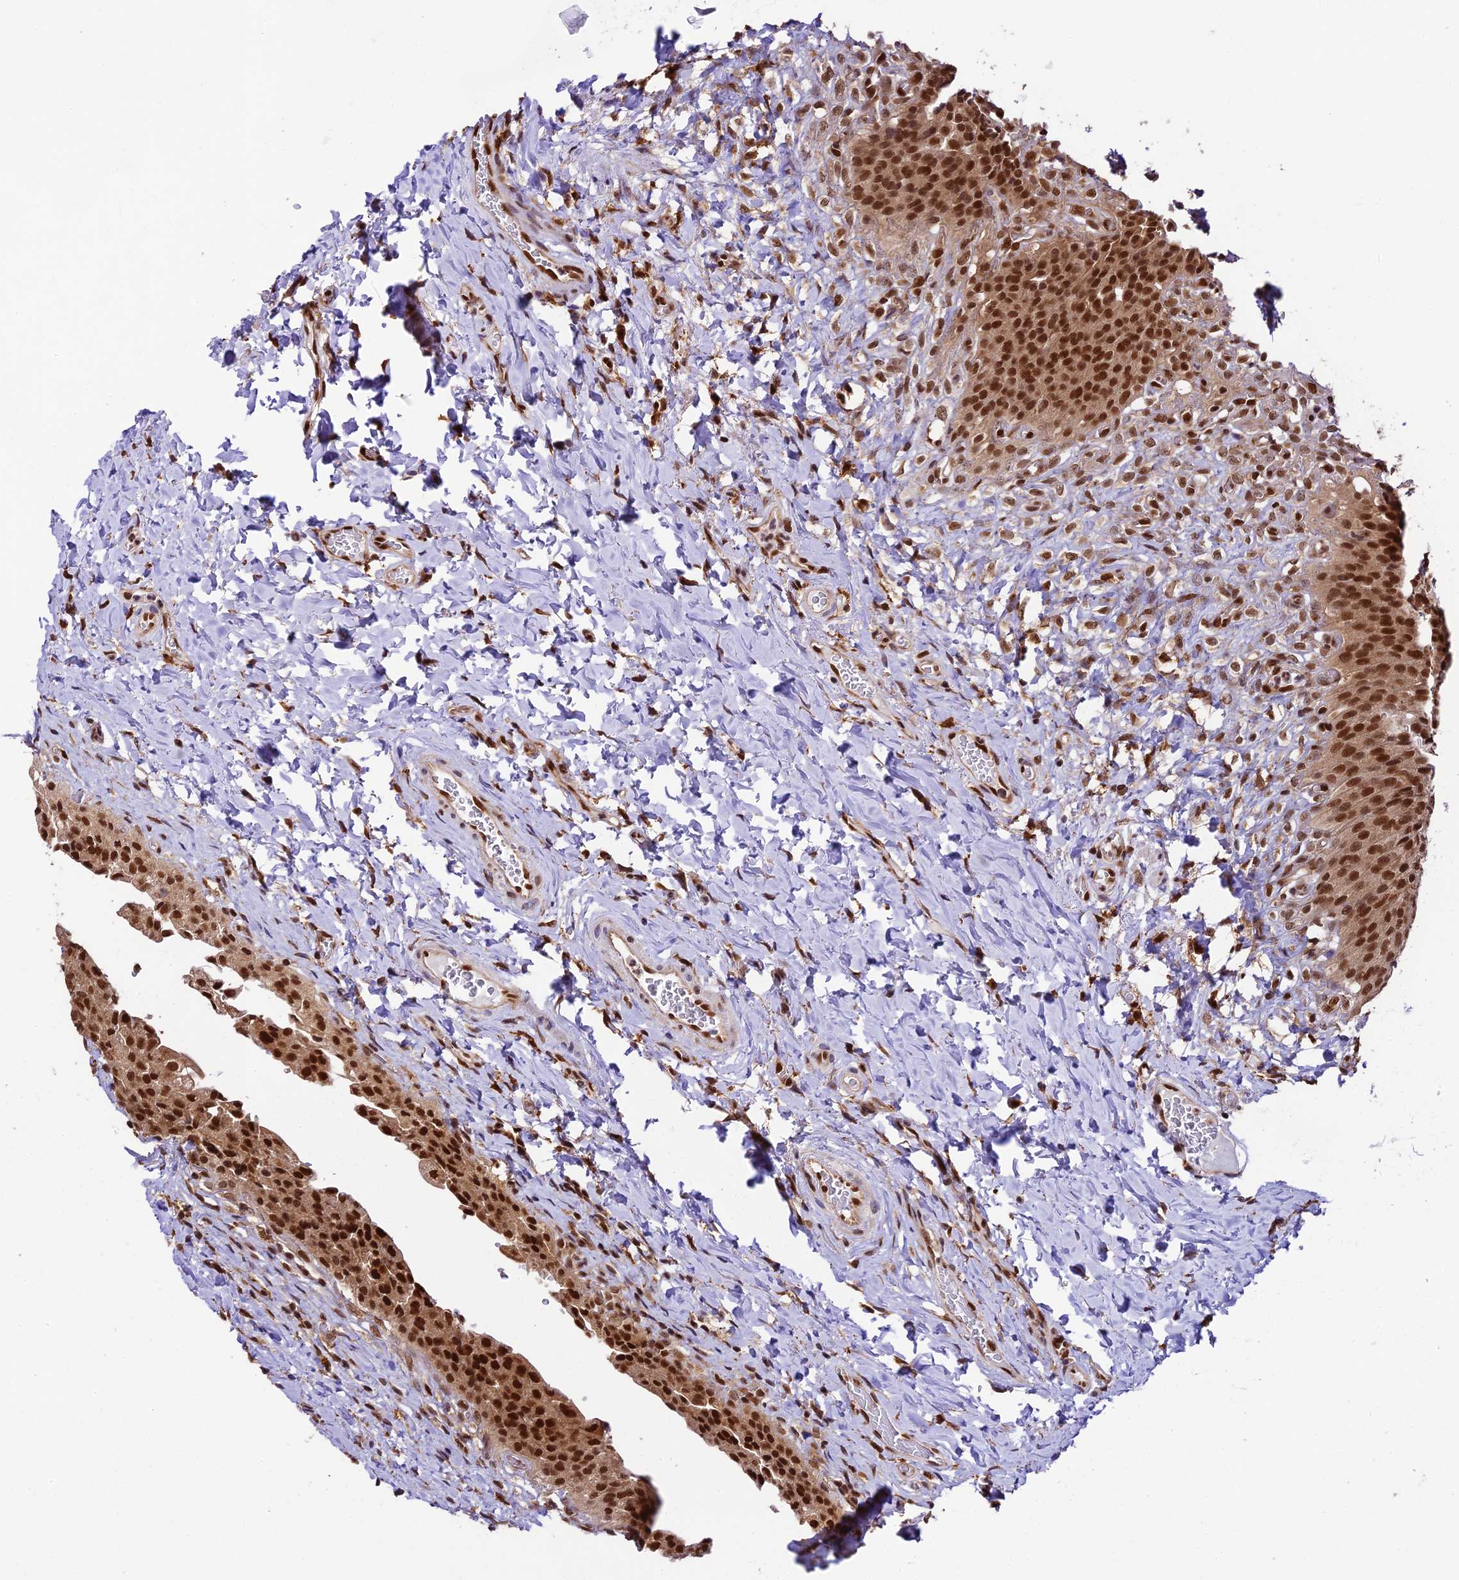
{"staining": {"intensity": "strong", "quantity": ">75%", "location": "nuclear"}, "tissue": "urinary bladder", "cell_type": "Urothelial cells", "image_type": "normal", "snomed": [{"axis": "morphology", "description": "Normal tissue, NOS"}, {"axis": "morphology", "description": "Inflammation, NOS"}, {"axis": "topography", "description": "Urinary bladder"}], "caption": "Immunohistochemistry of benign urinary bladder shows high levels of strong nuclear expression in approximately >75% of urothelial cells. (IHC, brightfield microscopy, high magnification).", "gene": "TRIM22", "patient": {"sex": "male", "age": 64}}